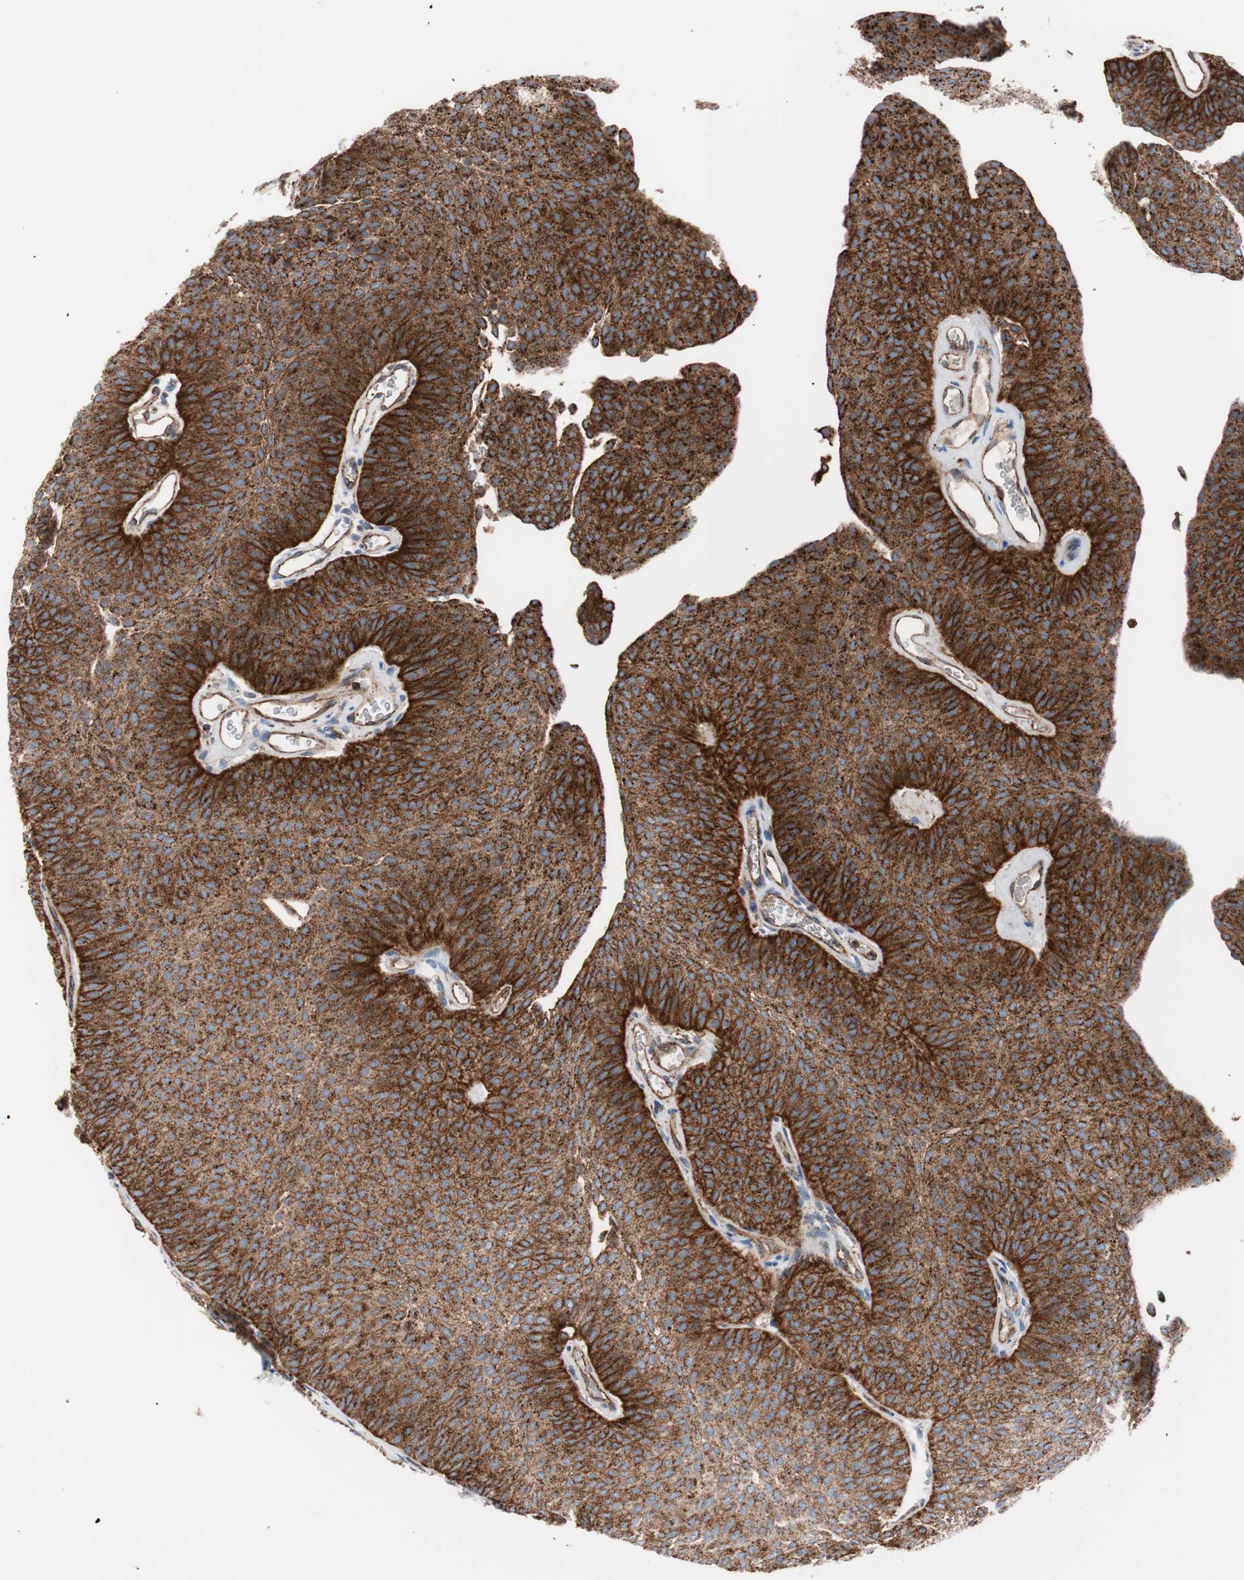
{"staining": {"intensity": "strong", "quantity": ">75%", "location": "cytoplasmic/membranous"}, "tissue": "urothelial cancer", "cell_type": "Tumor cells", "image_type": "cancer", "snomed": [{"axis": "morphology", "description": "Urothelial carcinoma, Low grade"}, {"axis": "topography", "description": "Urinary bladder"}], "caption": "Tumor cells display high levels of strong cytoplasmic/membranous staining in about >75% of cells in human urothelial cancer.", "gene": "FLOT2", "patient": {"sex": "female", "age": 60}}